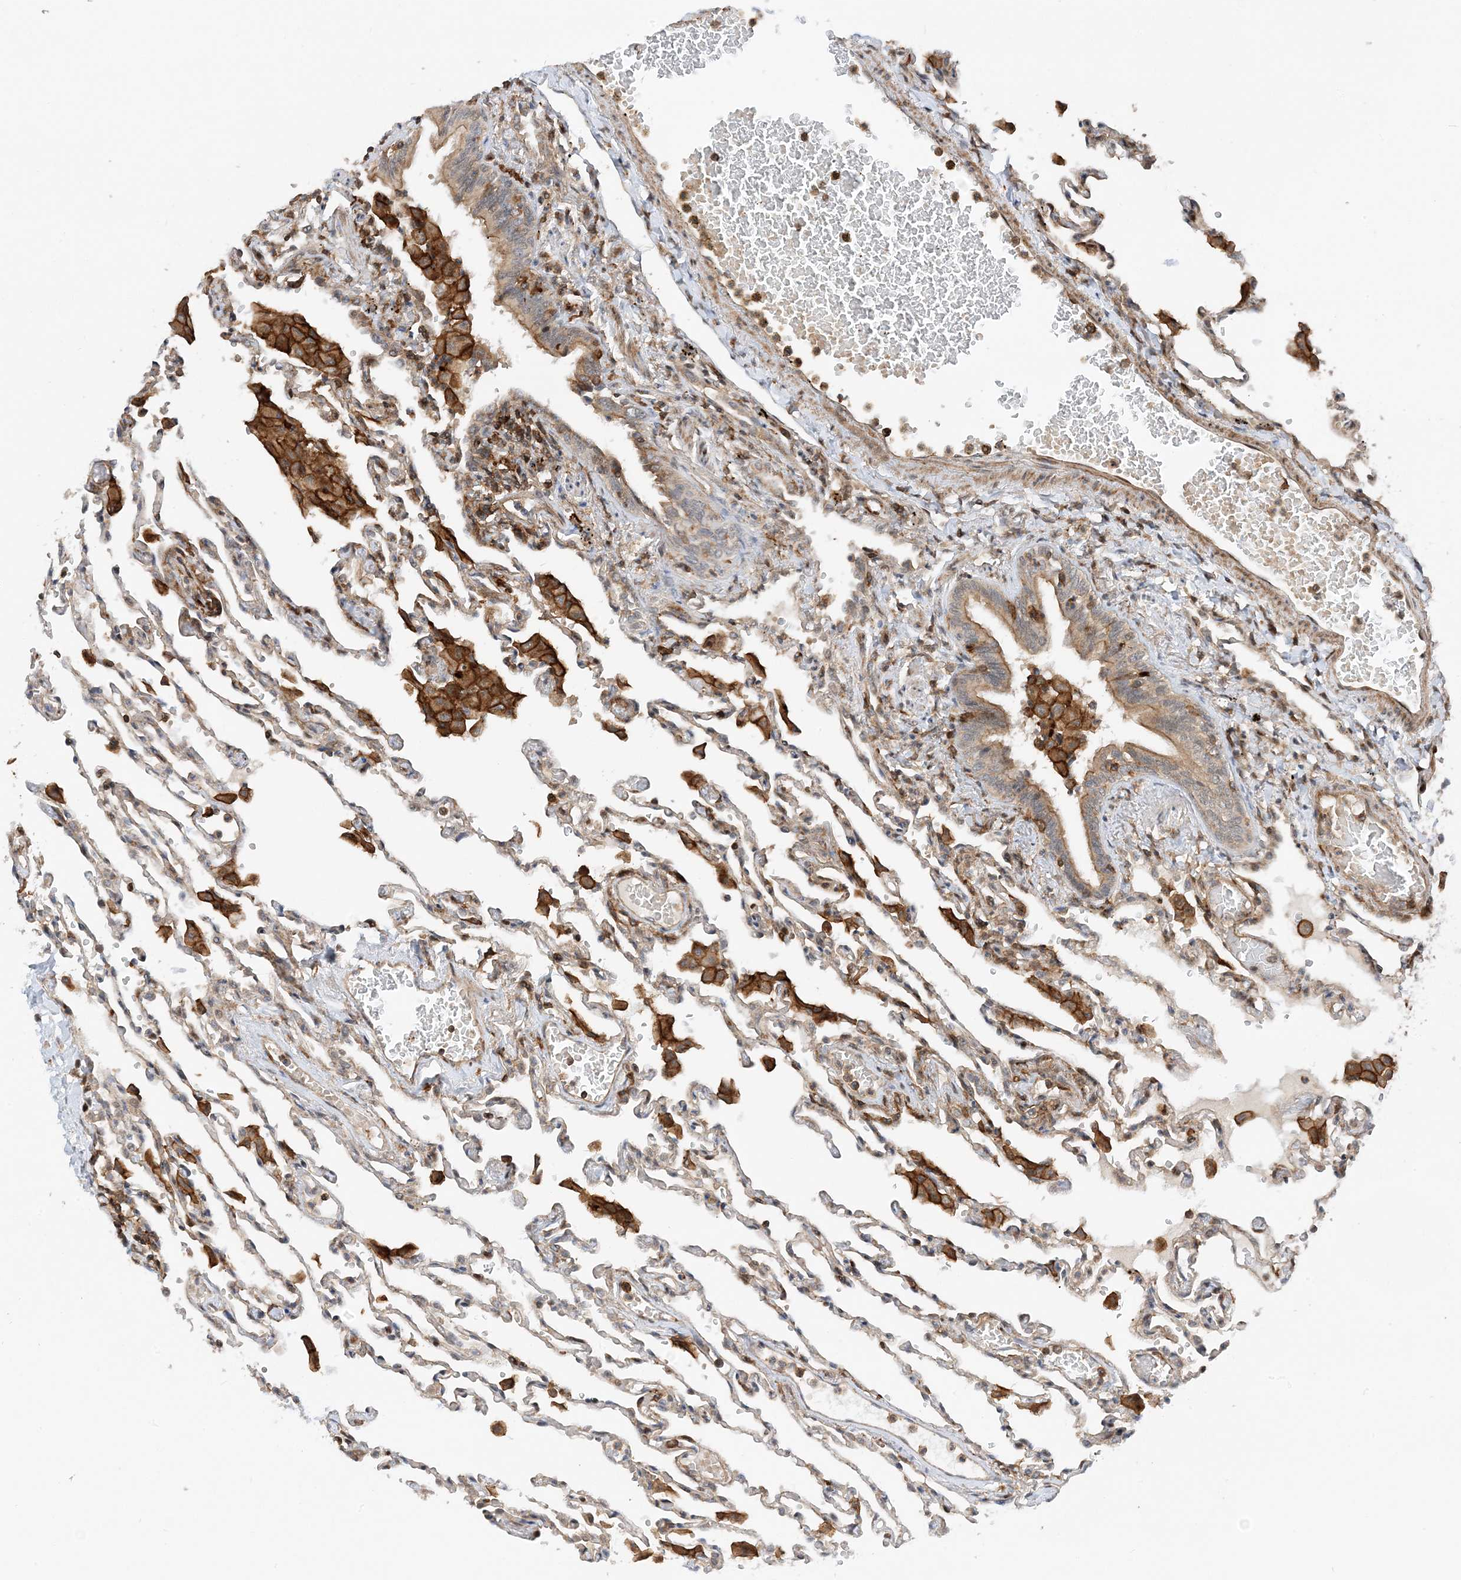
{"staining": {"intensity": "moderate", "quantity": "<25%", "location": "nuclear"}, "tissue": "lung", "cell_type": "Alveolar cells", "image_type": "normal", "snomed": [{"axis": "morphology", "description": "Normal tissue, NOS"}, {"axis": "topography", "description": "Bronchus"}, {"axis": "topography", "description": "Lung"}], "caption": "Alveolar cells display moderate nuclear staining in approximately <25% of cells in benign lung.", "gene": "TATDN3", "patient": {"sex": "female", "age": 49}}